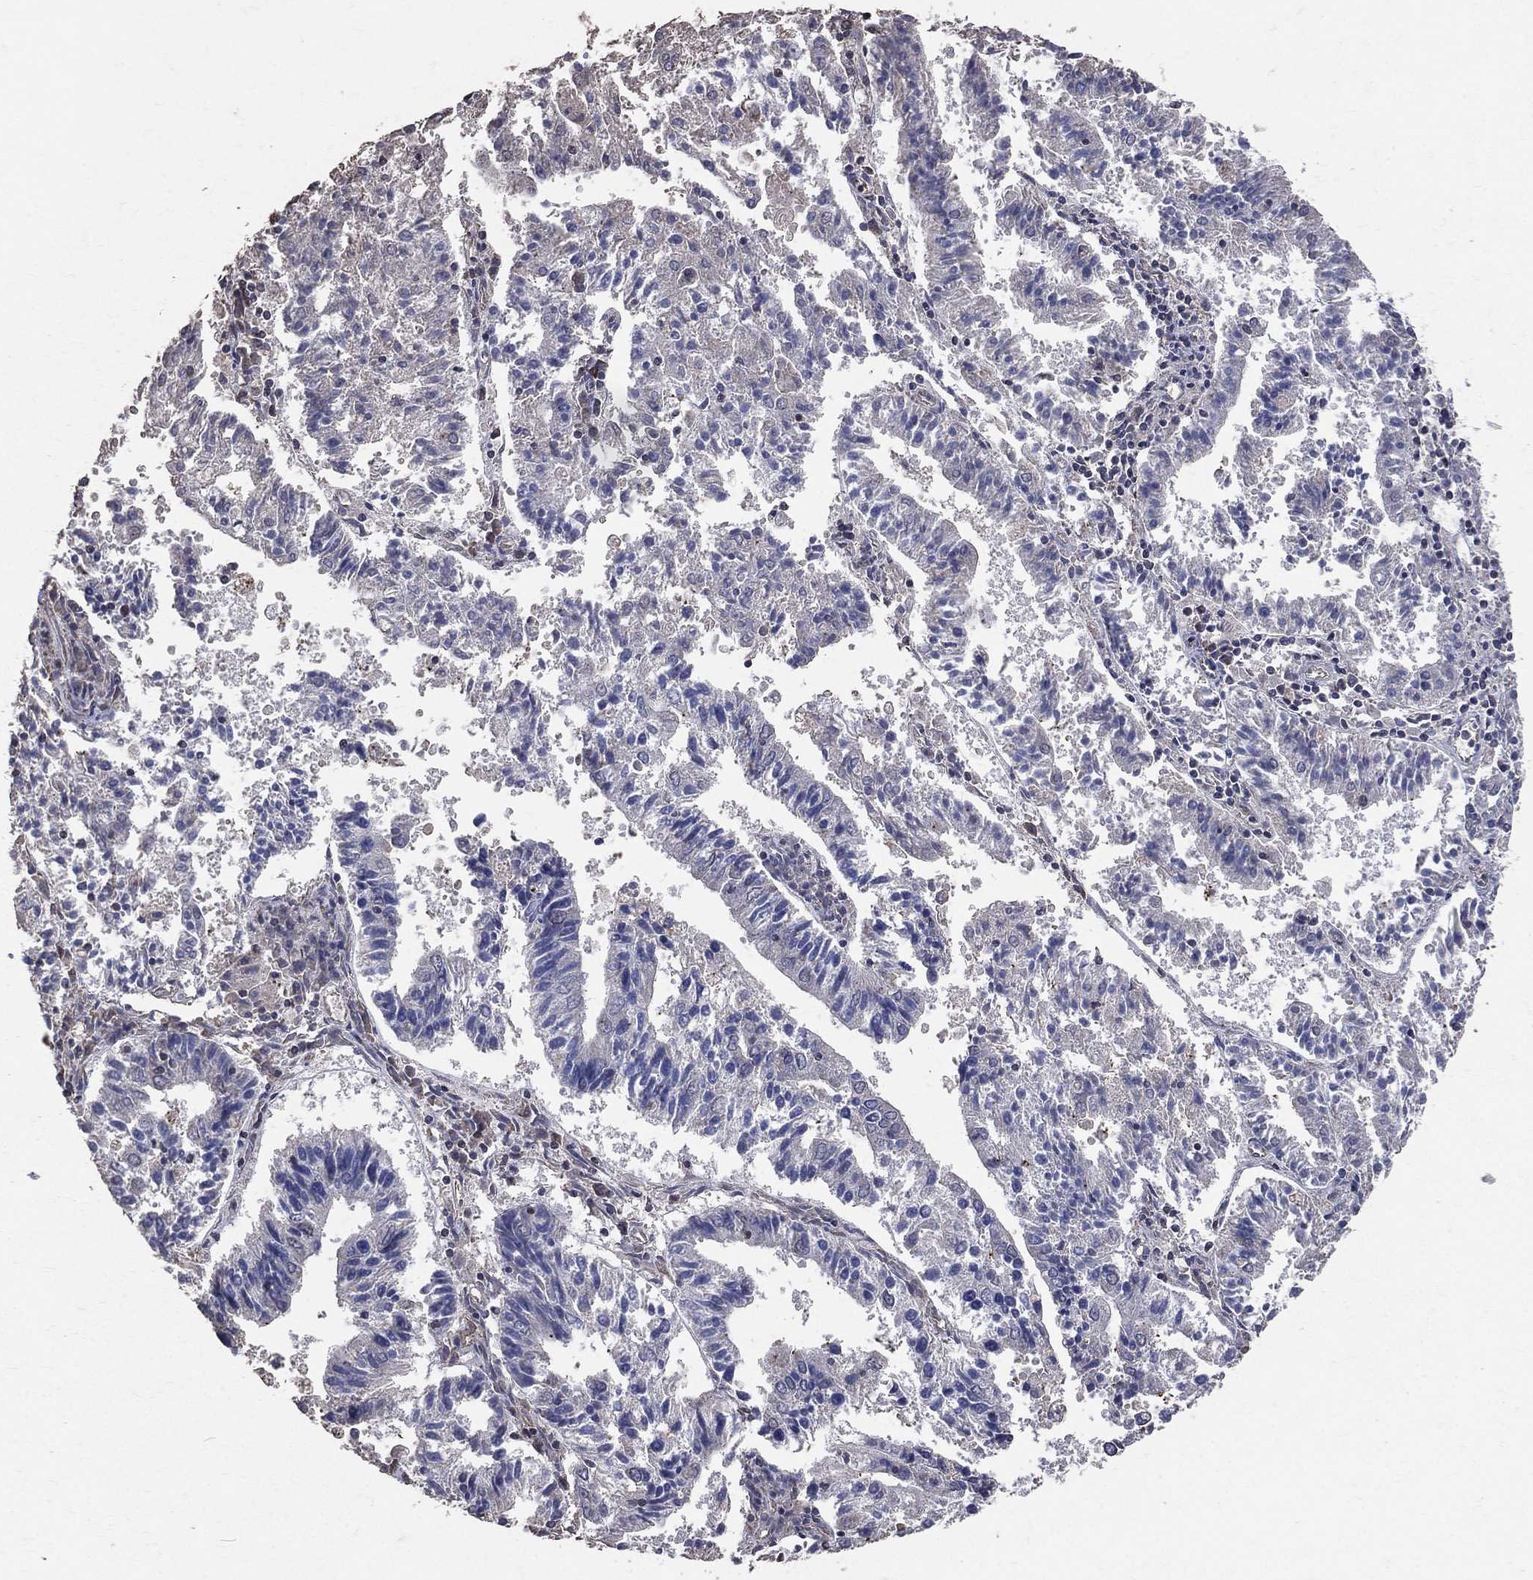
{"staining": {"intensity": "negative", "quantity": "none", "location": "none"}, "tissue": "endometrial cancer", "cell_type": "Tumor cells", "image_type": "cancer", "snomed": [{"axis": "morphology", "description": "Adenocarcinoma, NOS"}, {"axis": "topography", "description": "Endometrium"}], "caption": "This is a image of immunohistochemistry staining of endometrial adenocarcinoma, which shows no positivity in tumor cells.", "gene": "LY6K", "patient": {"sex": "female", "age": 82}}